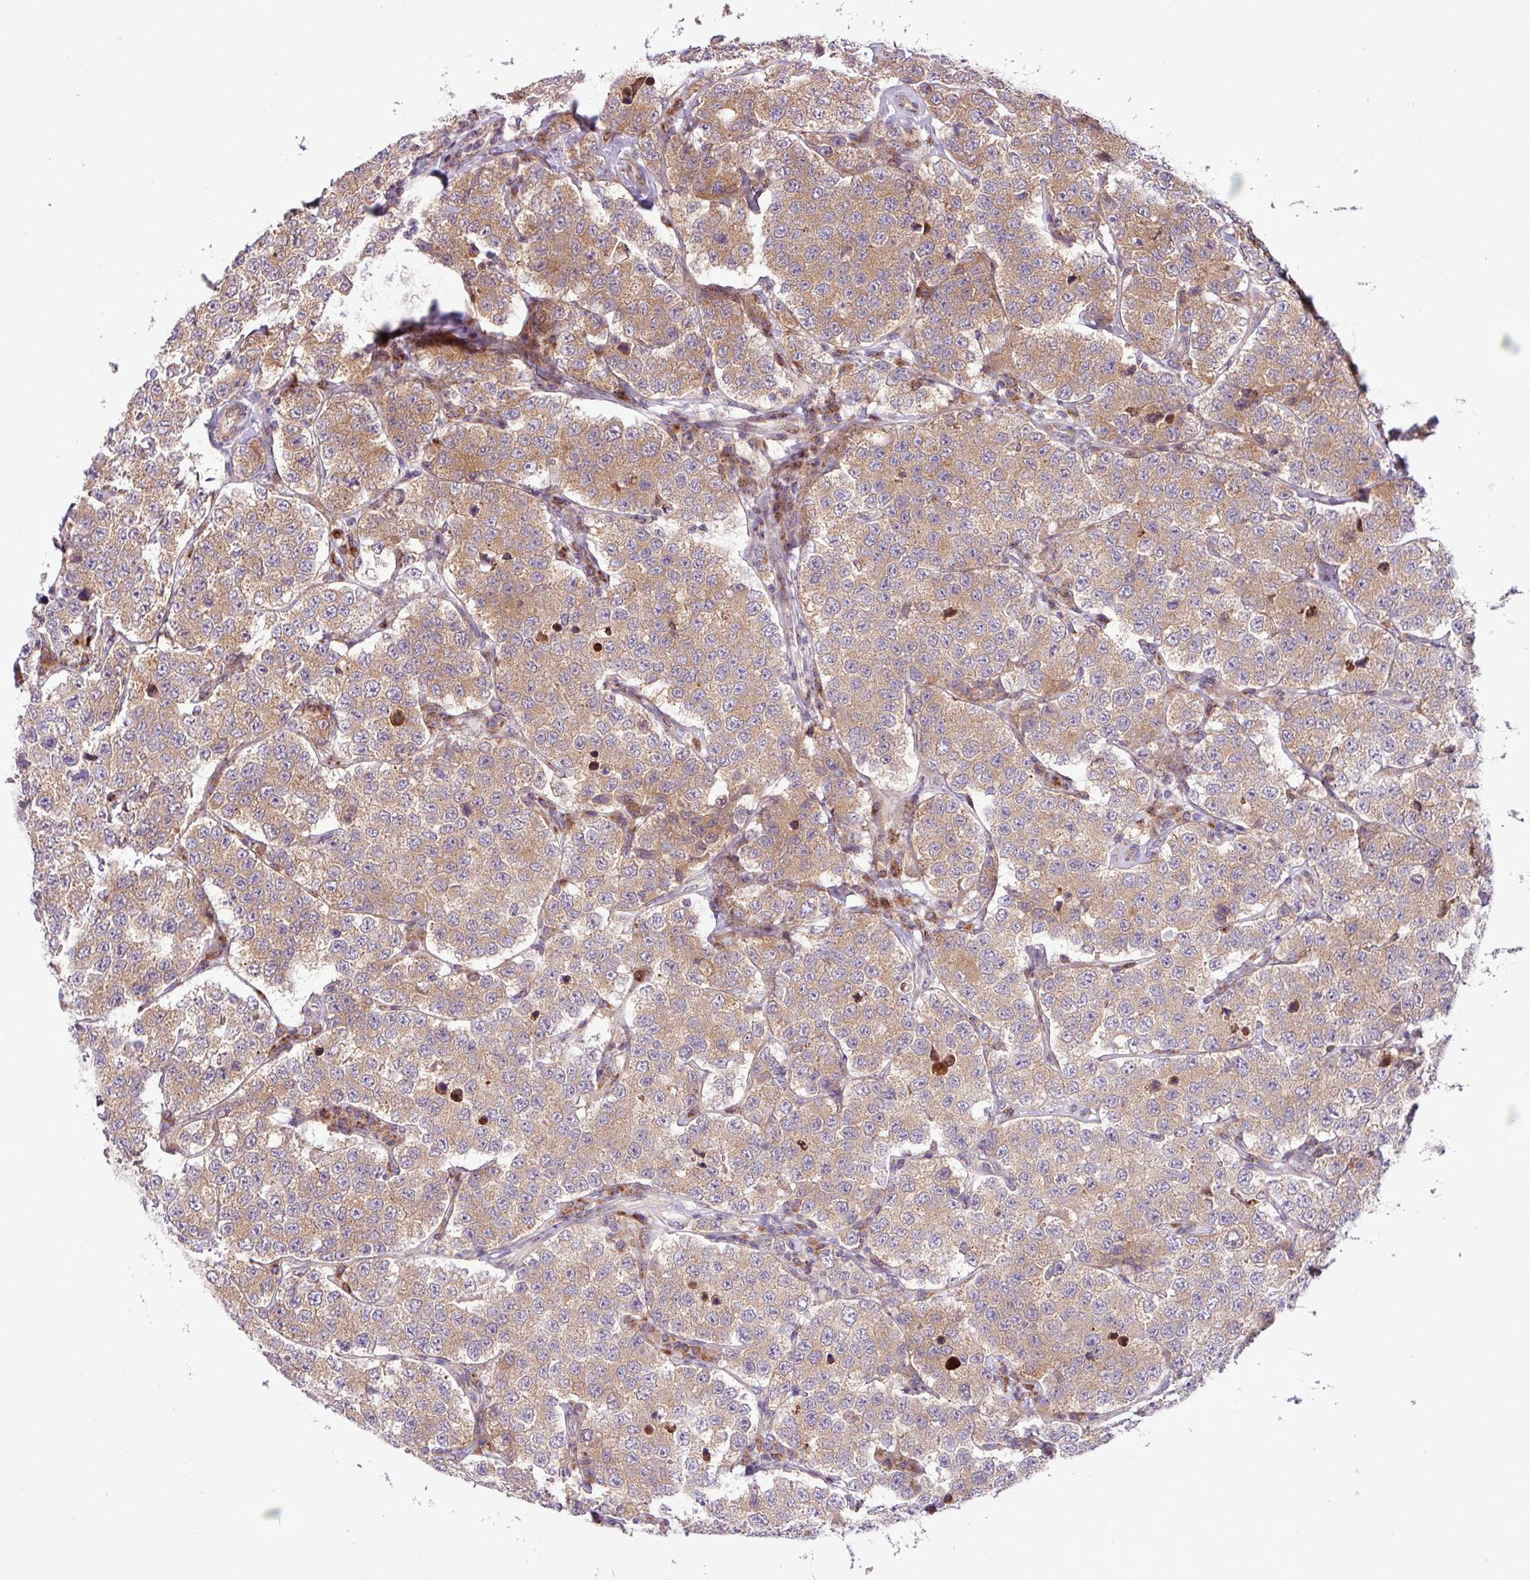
{"staining": {"intensity": "moderate", "quantity": ">75%", "location": "cytoplasmic/membranous"}, "tissue": "testis cancer", "cell_type": "Tumor cells", "image_type": "cancer", "snomed": [{"axis": "morphology", "description": "Seminoma, NOS"}, {"axis": "topography", "description": "Testis"}], "caption": "Testis cancer (seminoma) stained with DAB immunohistochemistry (IHC) exhibits medium levels of moderate cytoplasmic/membranous staining in about >75% of tumor cells.", "gene": "B3GNT9", "patient": {"sex": "male", "age": 34}}